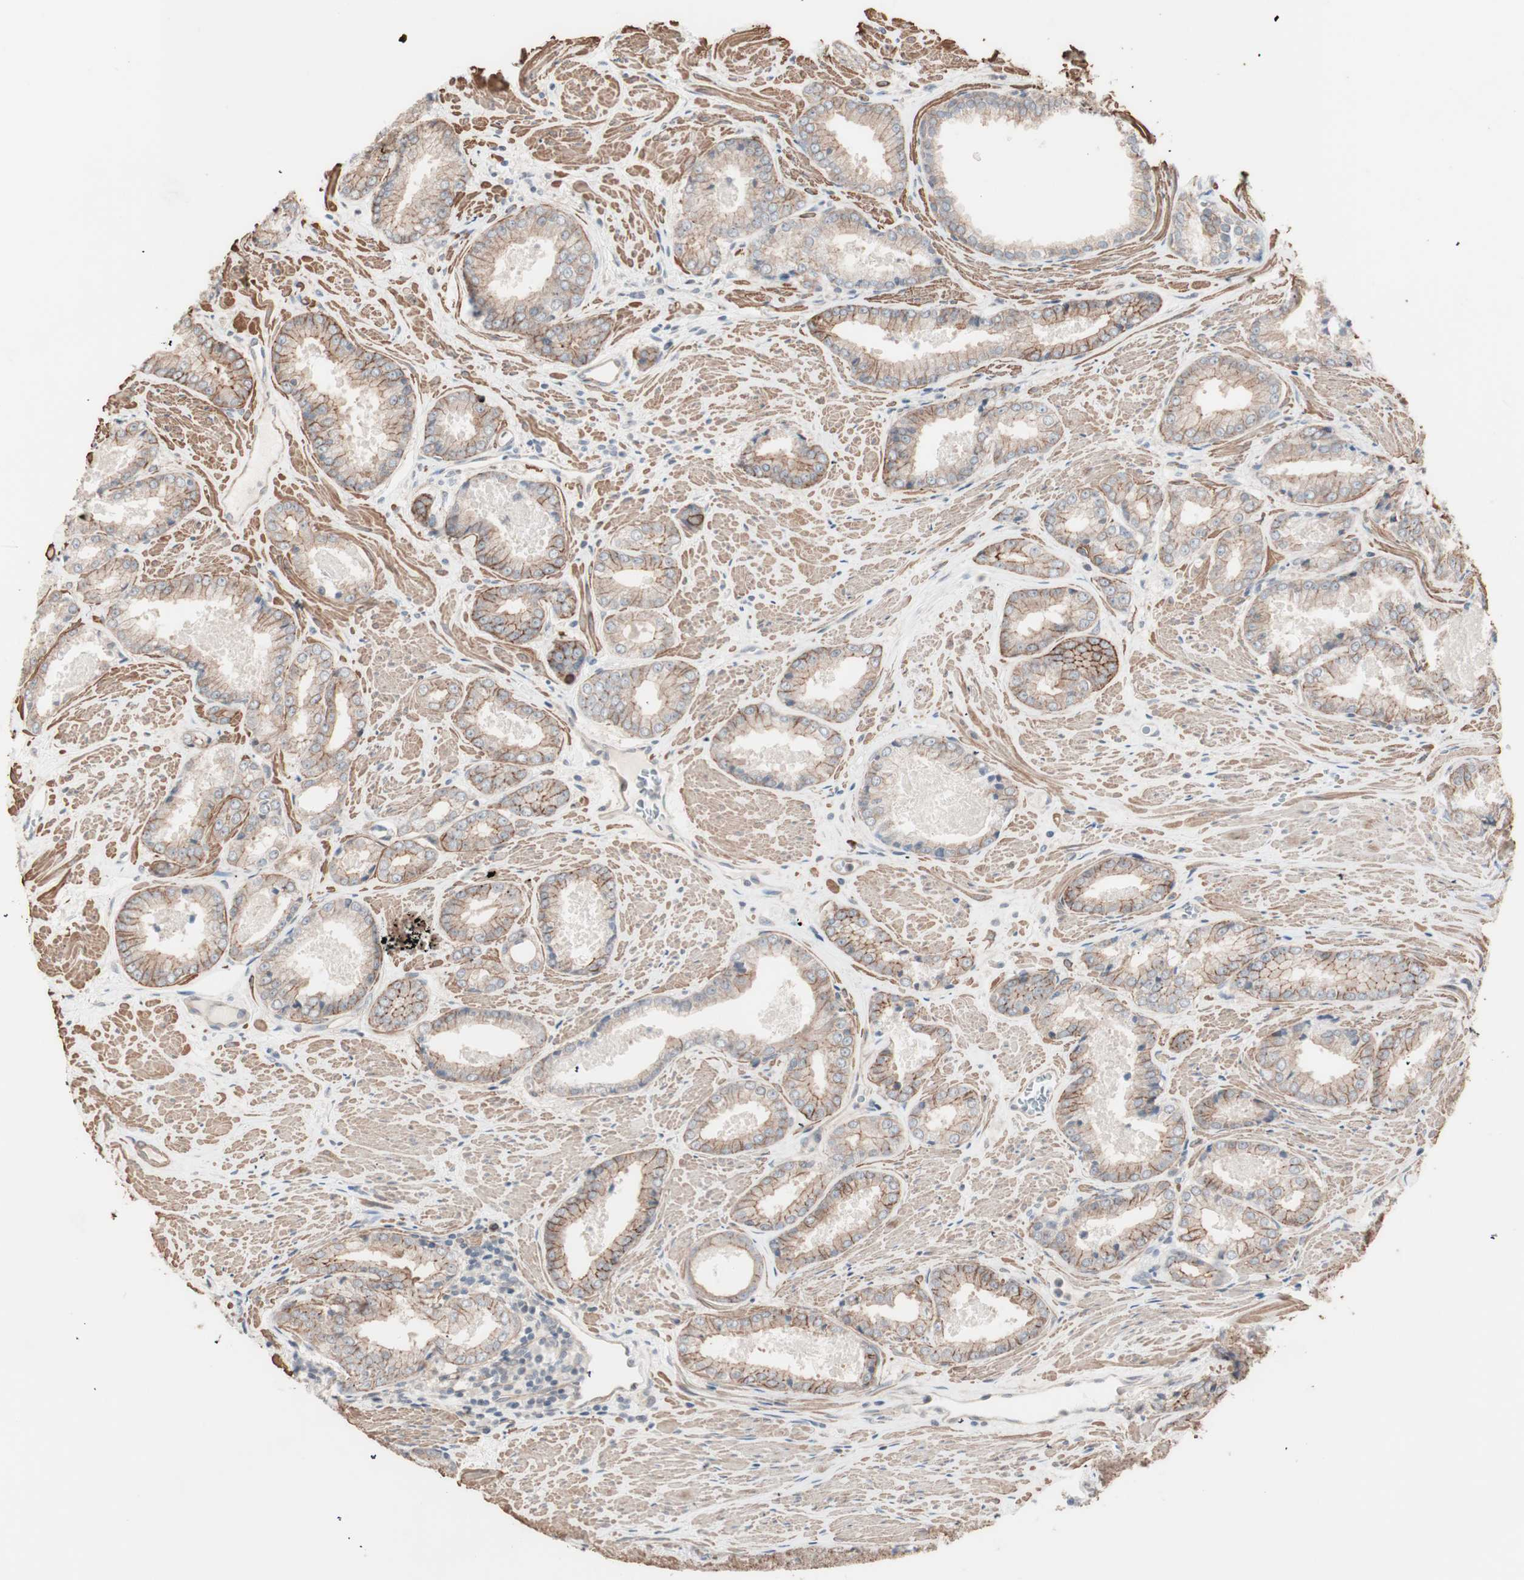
{"staining": {"intensity": "weak", "quantity": ">75%", "location": "cytoplasmic/membranous"}, "tissue": "prostate cancer", "cell_type": "Tumor cells", "image_type": "cancer", "snomed": [{"axis": "morphology", "description": "Adenocarcinoma, Low grade"}, {"axis": "topography", "description": "Prostate"}], "caption": "Immunohistochemistry (IHC) of human prostate cancer shows low levels of weak cytoplasmic/membranous expression in about >75% of tumor cells.", "gene": "ALG5", "patient": {"sex": "male", "age": 64}}